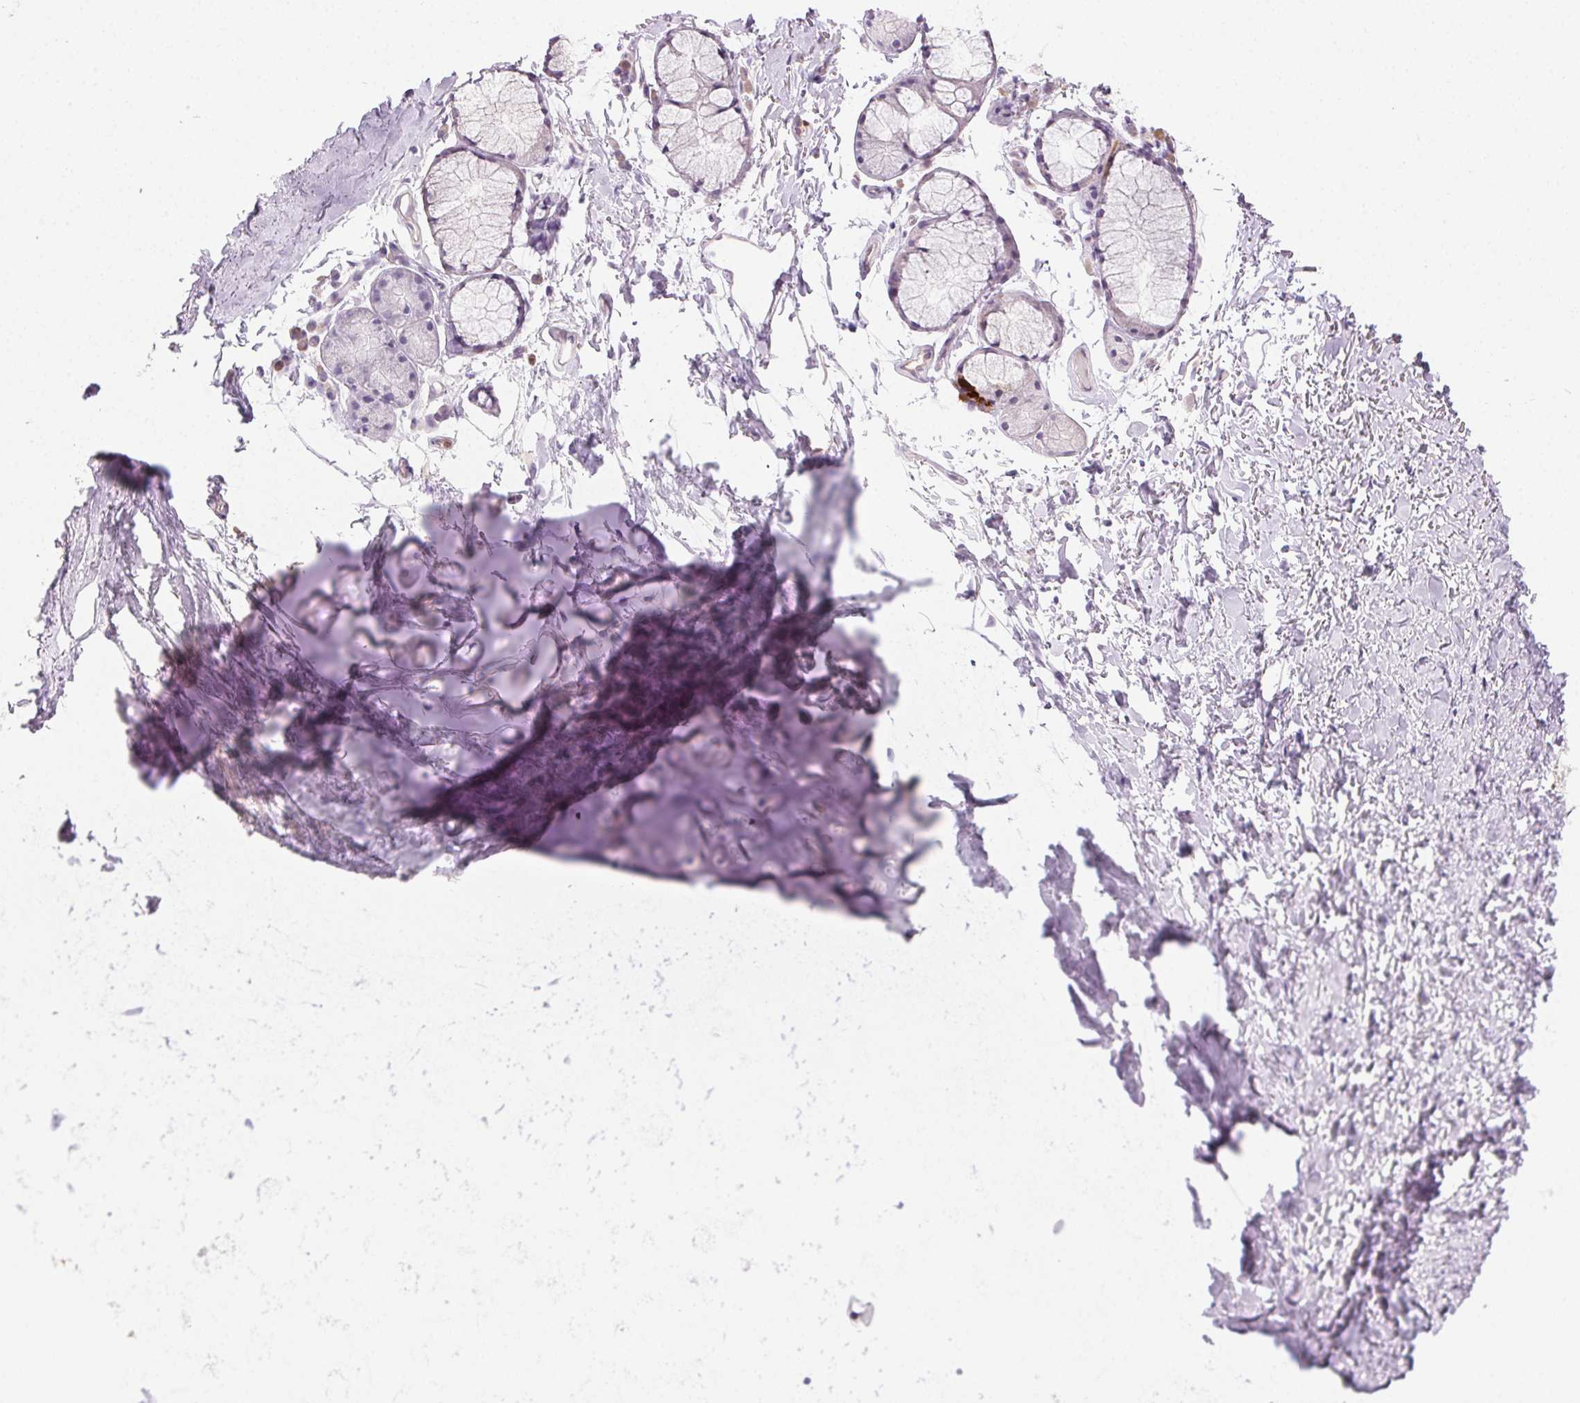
{"staining": {"intensity": "negative", "quantity": "none", "location": "none"}, "tissue": "adipose tissue", "cell_type": "Adipocytes", "image_type": "normal", "snomed": [{"axis": "morphology", "description": "Normal tissue, NOS"}, {"axis": "topography", "description": "Cartilage tissue"}, {"axis": "topography", "description": "Bronchus"}], "caption": "This is an immunohistochemistry (IHC) image of normal adipose tissue. There is no positivity in adipocytes.", "gene": "TMEM45A", "patient": {"sex": "female", "age": 79}}